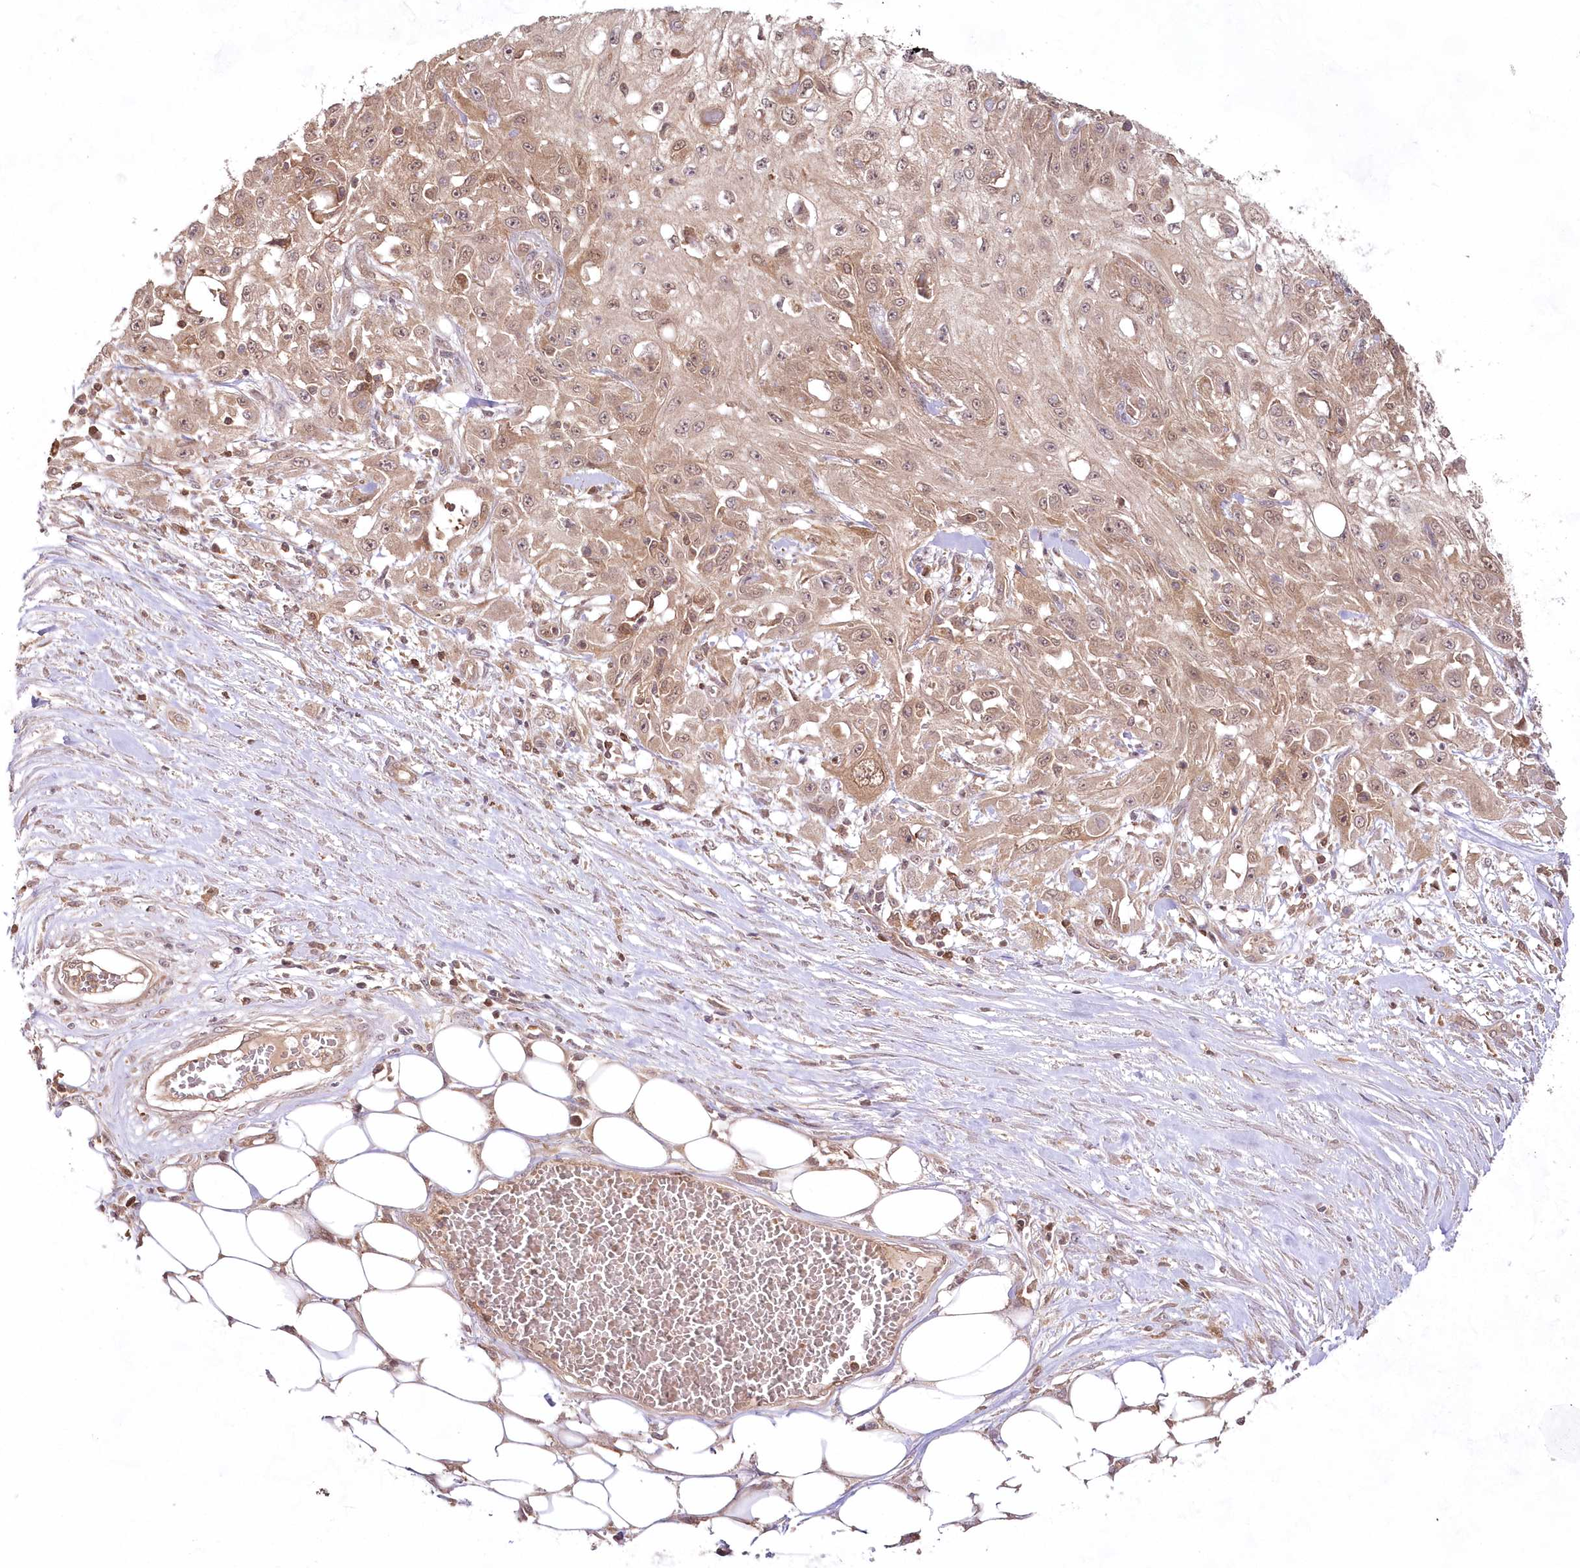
{"staining": {"intensity": "weak", "quantity": ">75%", "location": "cytoplasmic/membranous,nuclear"}, "tissue": "skin cancer", "cell_type": "Tumor cells", "image_type": "cancer", "snomed": [{"axis": "morphology", "description": "Squamous cell carcinoma, NOS"}, {"axis": "morphology", "description": "Squamous cell carcinoma, metastatic, NOS"}, {"axis": "topography", "description": "Skin"}, {"axis": "topography", "description": "Lymph node"}], "caption": "This photomicrograph demonstrates immunohistochemistry (IHC) staining of skin cancer, with low weak cytoplasmic/membranous and nuclear staining in about >75% of tumor cells.", "gene": "IMPA1", "patient": {"sex": "male", "age": 75}}